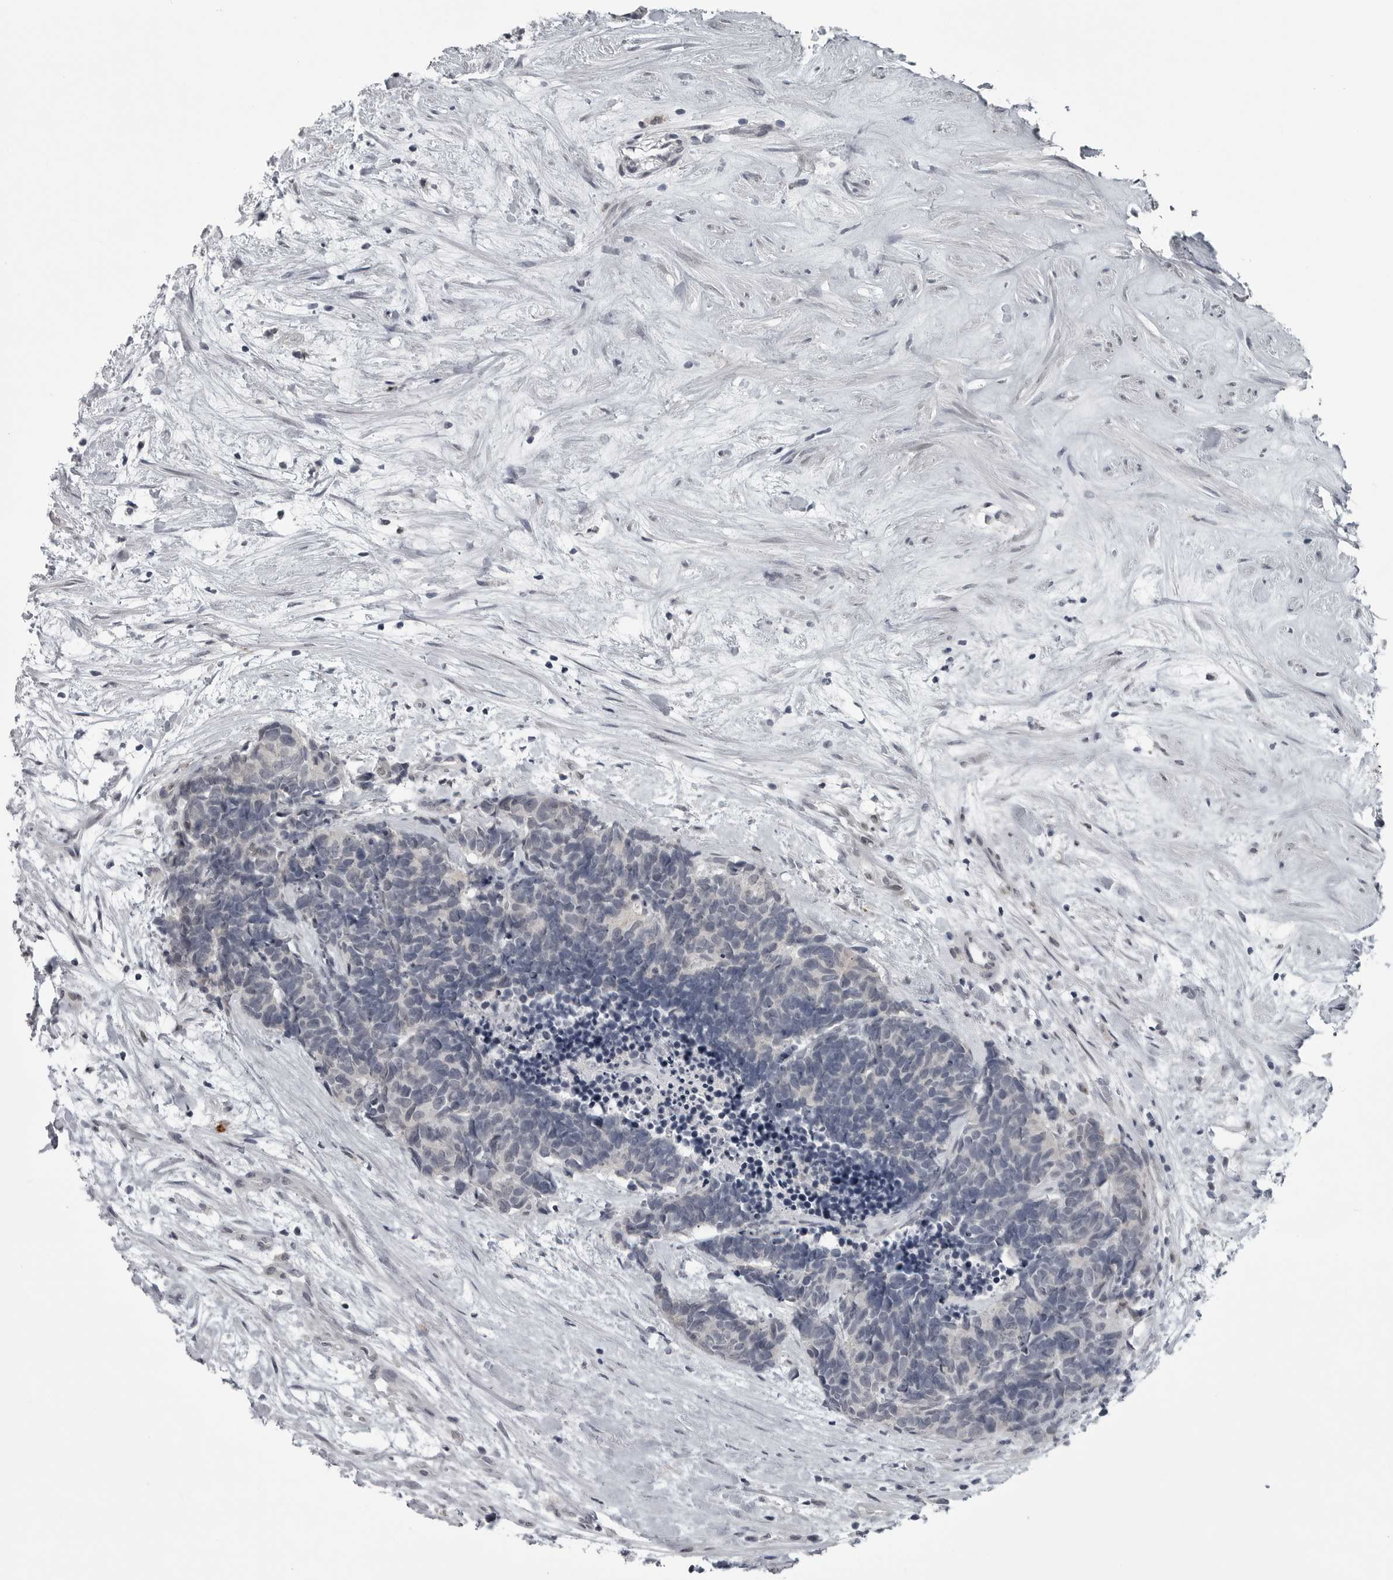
{"staining": {"intensity": "negative", "quantity": "none", "location": "none"}, "tissue": "carcinoid", "cell_type": "Tumor cells", "image_type": "cancer", "snomed": [{"axis": "morphology", "description": "Carcinoma, NOS"}, {"axis": "morphology", "description": "Carcinoid, malignant, NOS"}, {"axis": "topography", "description": "Urinary bladder"}], "caption": "Photomicrograph shows no significant protein expression in tumor cells of carcinoid (malignant).", "gene": "LYSMD1", "patient": {"sex": "male", "age": 57}}